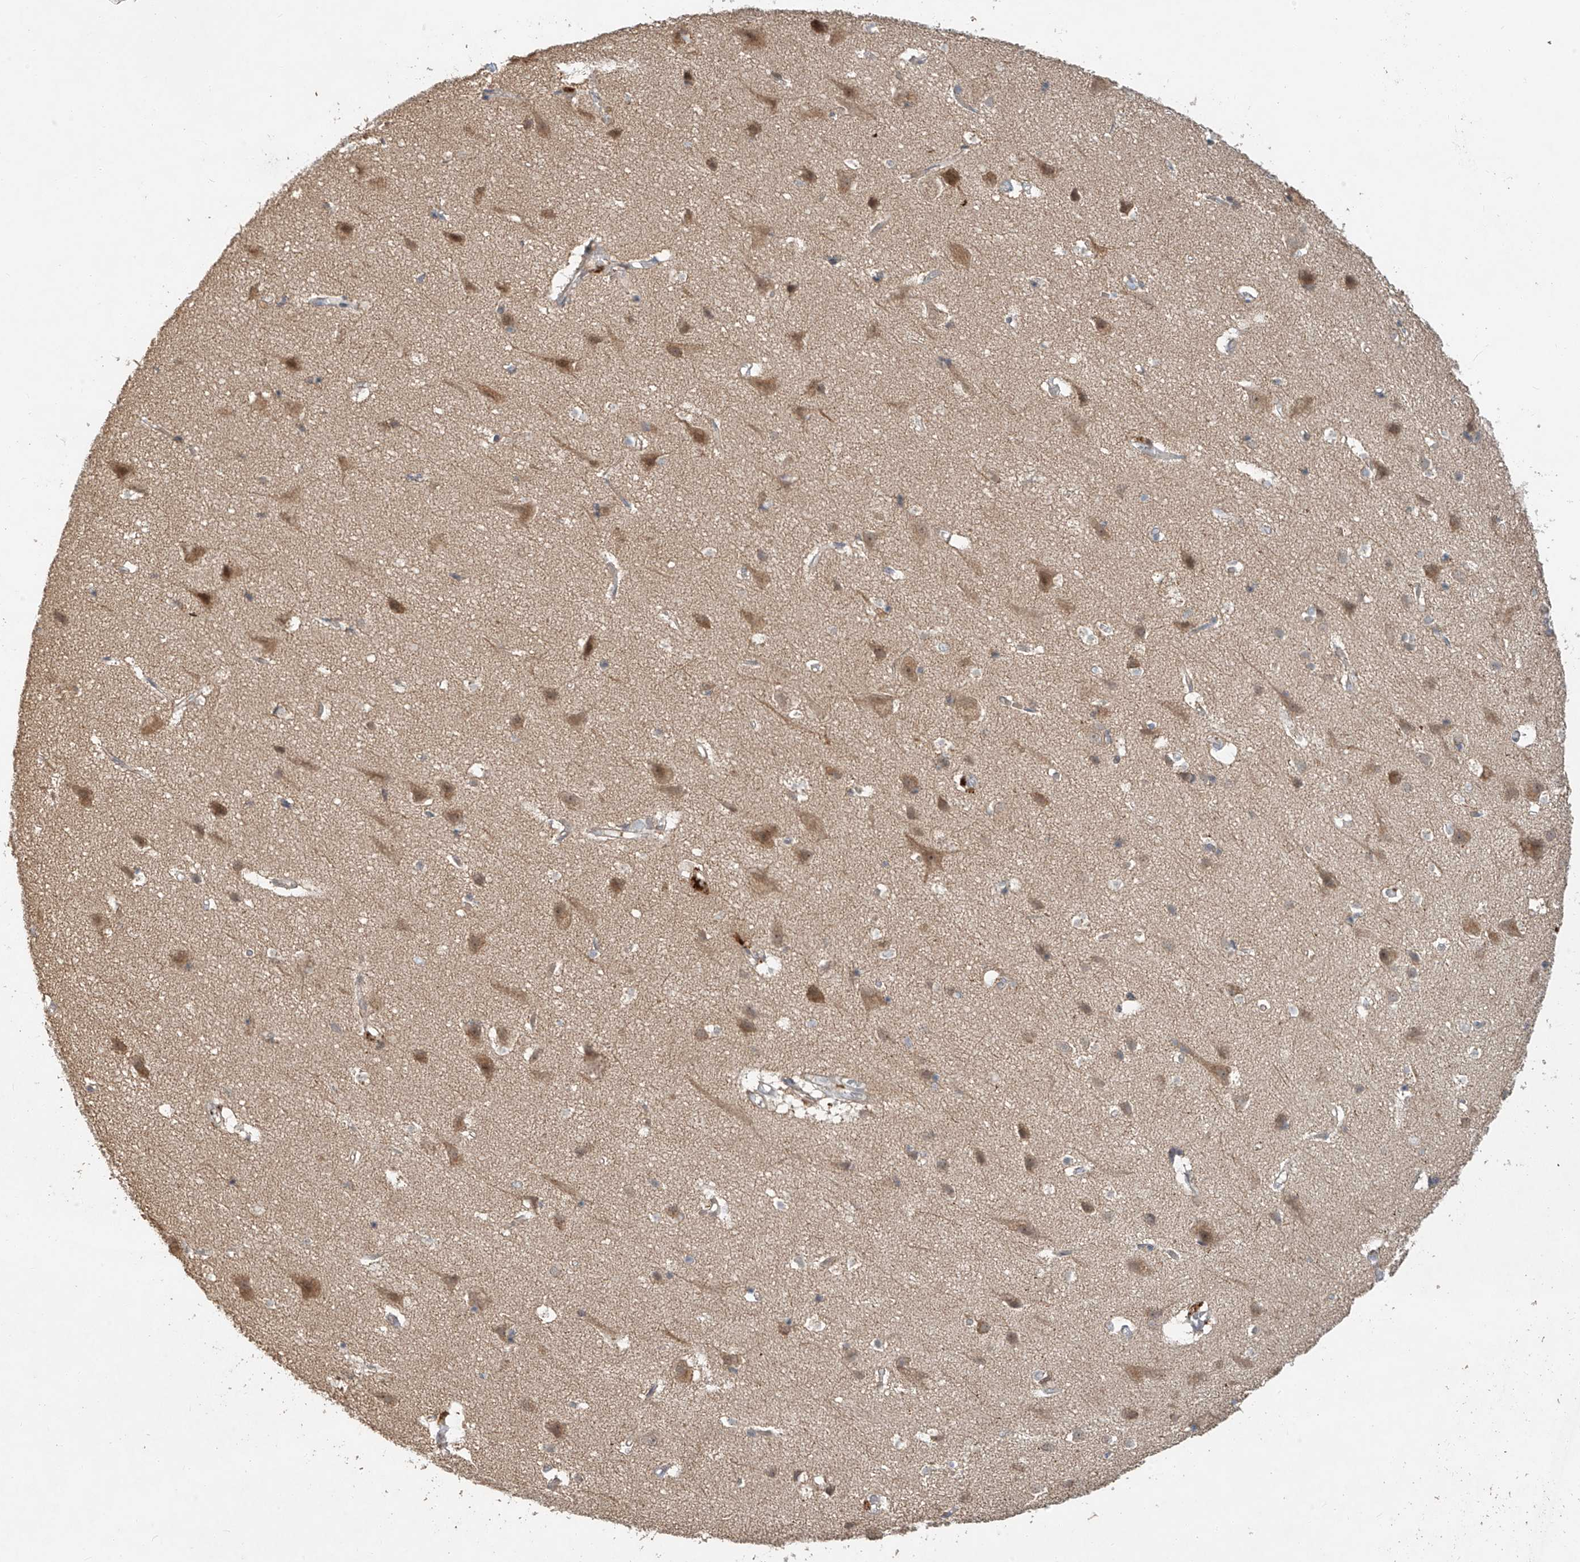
{"staining": {"intensity": "moderate", "quantity": "25%-75%", "location": "cytoplasmic/membranous"}, "tissue": "cerebral cortex", "cell_type": "Endothelial cells", "image_type": "normal", "snomed": [{"axis": "morphology", "description": "Normal tissue, NOS"}, {"axis": "topography", "description": "Cerebral cortex"}], "caption": "Protein expression analysis of normal cerebral cortex shows moderate cytoplasmic/membranous expression in approximately 25%-75% of endothelial cells. The staining is performed using DAB brown chromogen to label protein expression. The nuclei are counter-stained blue using hematoxylin.", "gene": "TMEM61", "patient": {"sex": "male", "age": 54}}